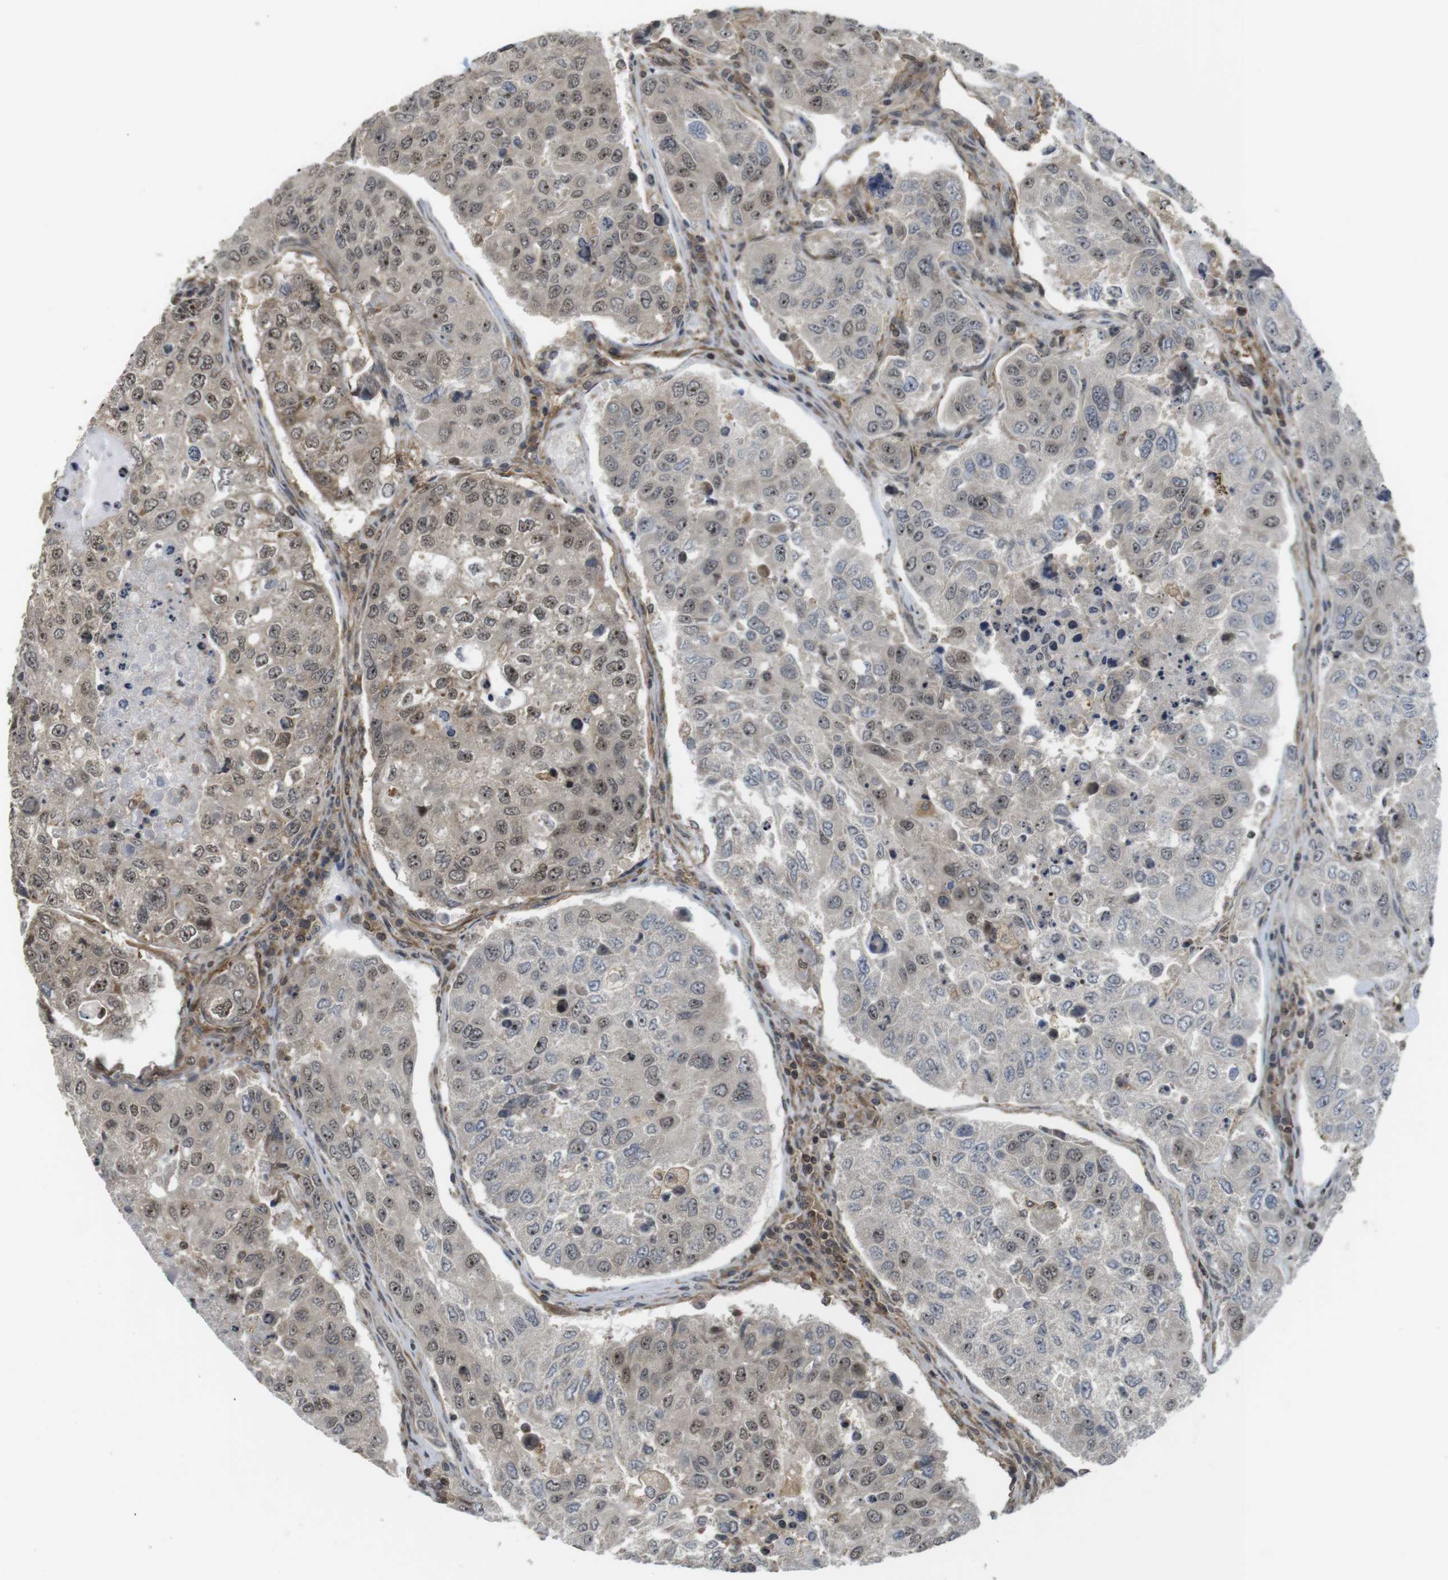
{"staining": {"intensity": "moderate", "quantity": "25%-75%", "location": "cytoplasmic/membranous,nuclear"}, "tissue": "urothelial cancer", "cell_type": "Tumor cells", "image_type": "cancer", "snomed": [{"axis": "morphology", "description": "Urothelial carcinoma, High grade"}, {"axis": "topography", "description": "Lymph node"}, {"axis": "topography", "description": "Urinary bladder"}], "caption": "Immunohistochemical staining of human high-grade urothelial carcinoma exhibits medium levels of moderate cytoplasmic/membranous and nuclear protein staining in about 25%-75% of tumor cells. (Brightfield microscopy of DAB IHC at high magnification).", "gene": "CC2D1A", "patient": {"sex": "male", "age": 51}}